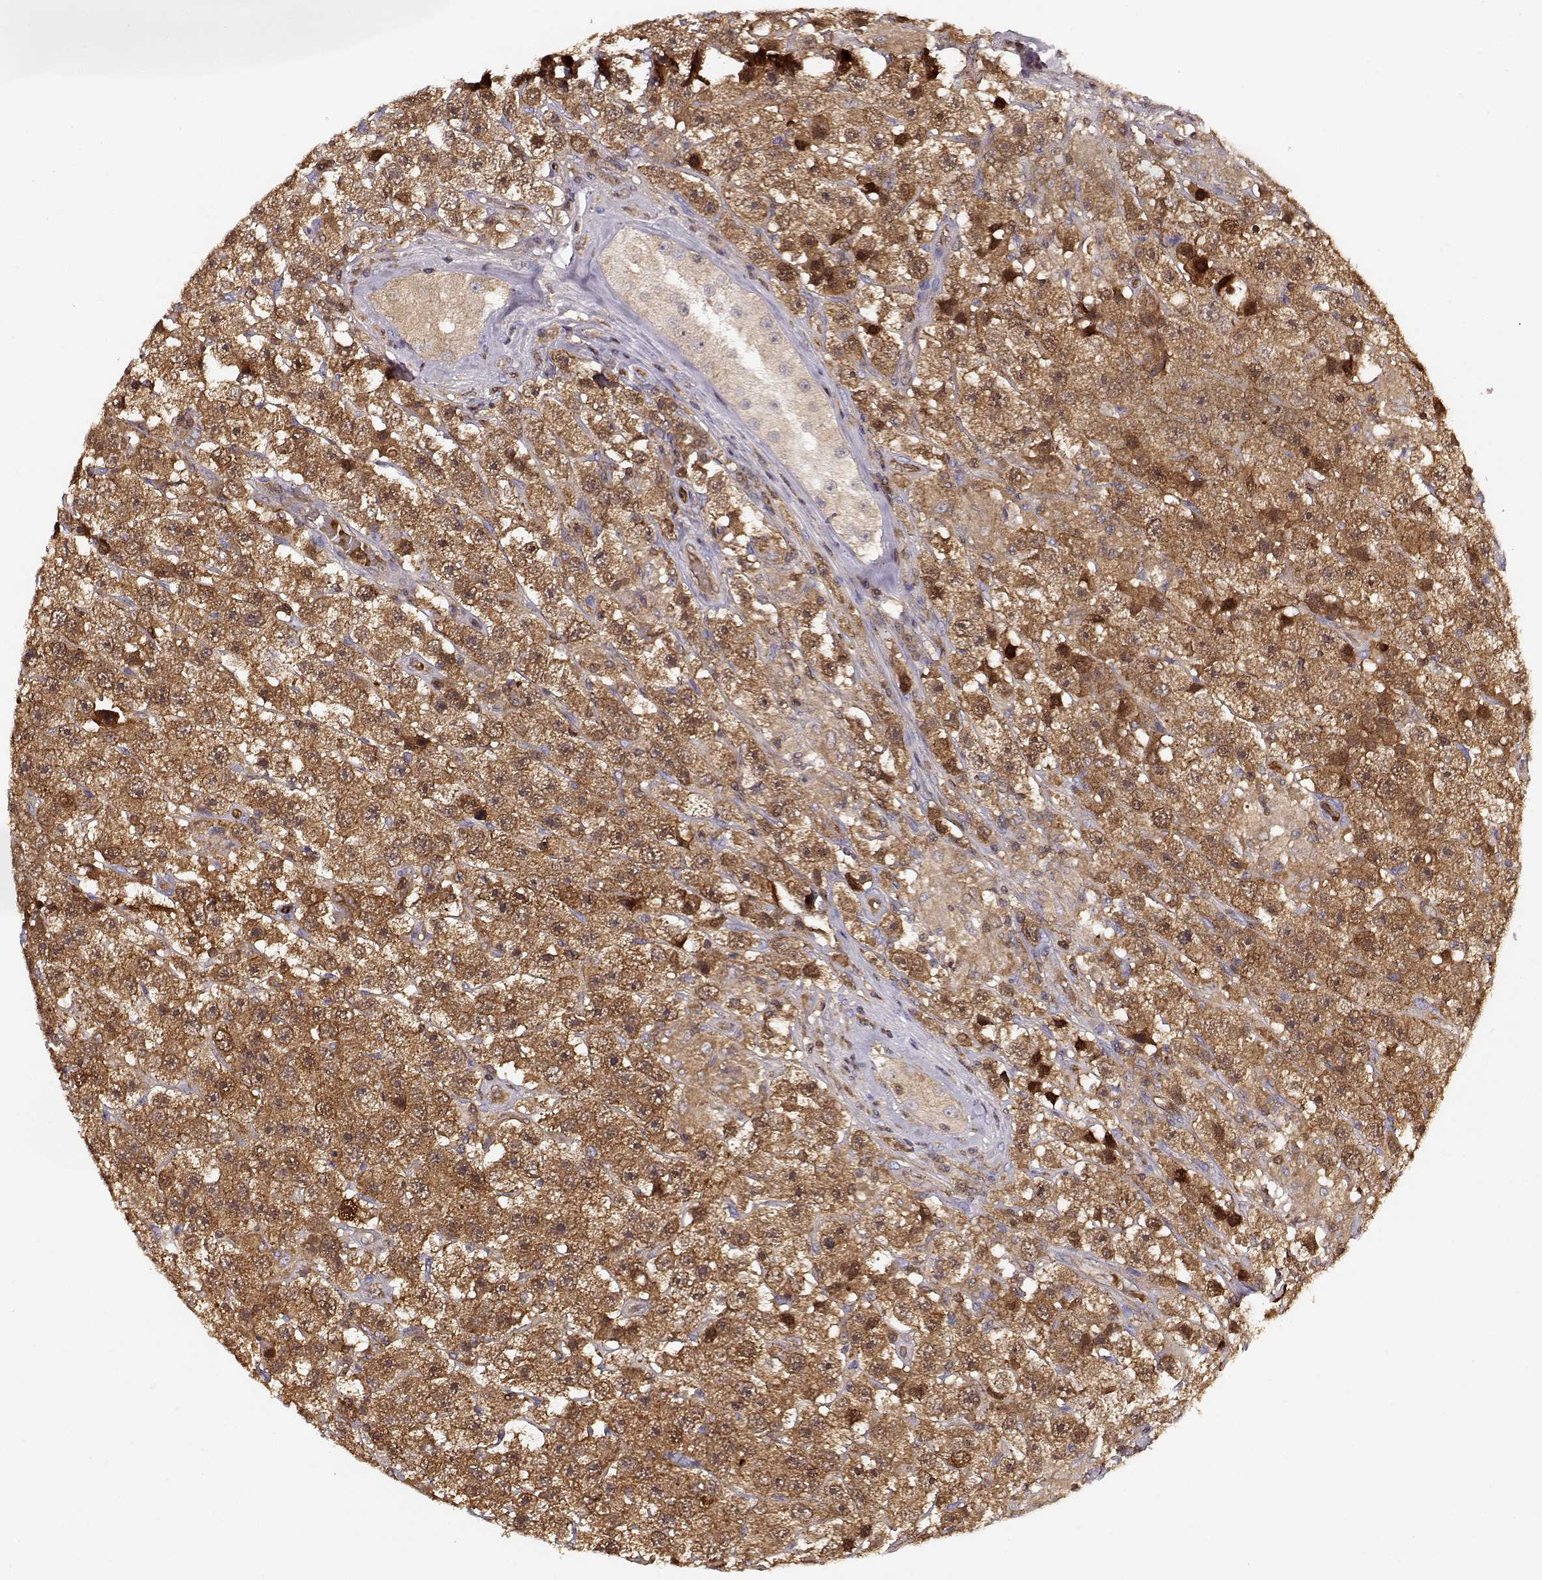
{"staining": {"intensity": "strong", "quantity": ">75%", "location": "cytoplasmic/membranous"}, "tissue": "testis cancer", "cell_type": "Tumor cells", "image_type": "cancer", "snomed": [{"axis": "morphology", "description": "Seminoma, NOS"}, {"axis": "topography", "description": "Testis"}], "caption": "Testis seminoma stained for a protein (brown) displays strong cytoplasmic/membranous positive expression in about >75% of tumor cells.", "gene": "PNP", "patient": {"sex": "male", "age": 45}}